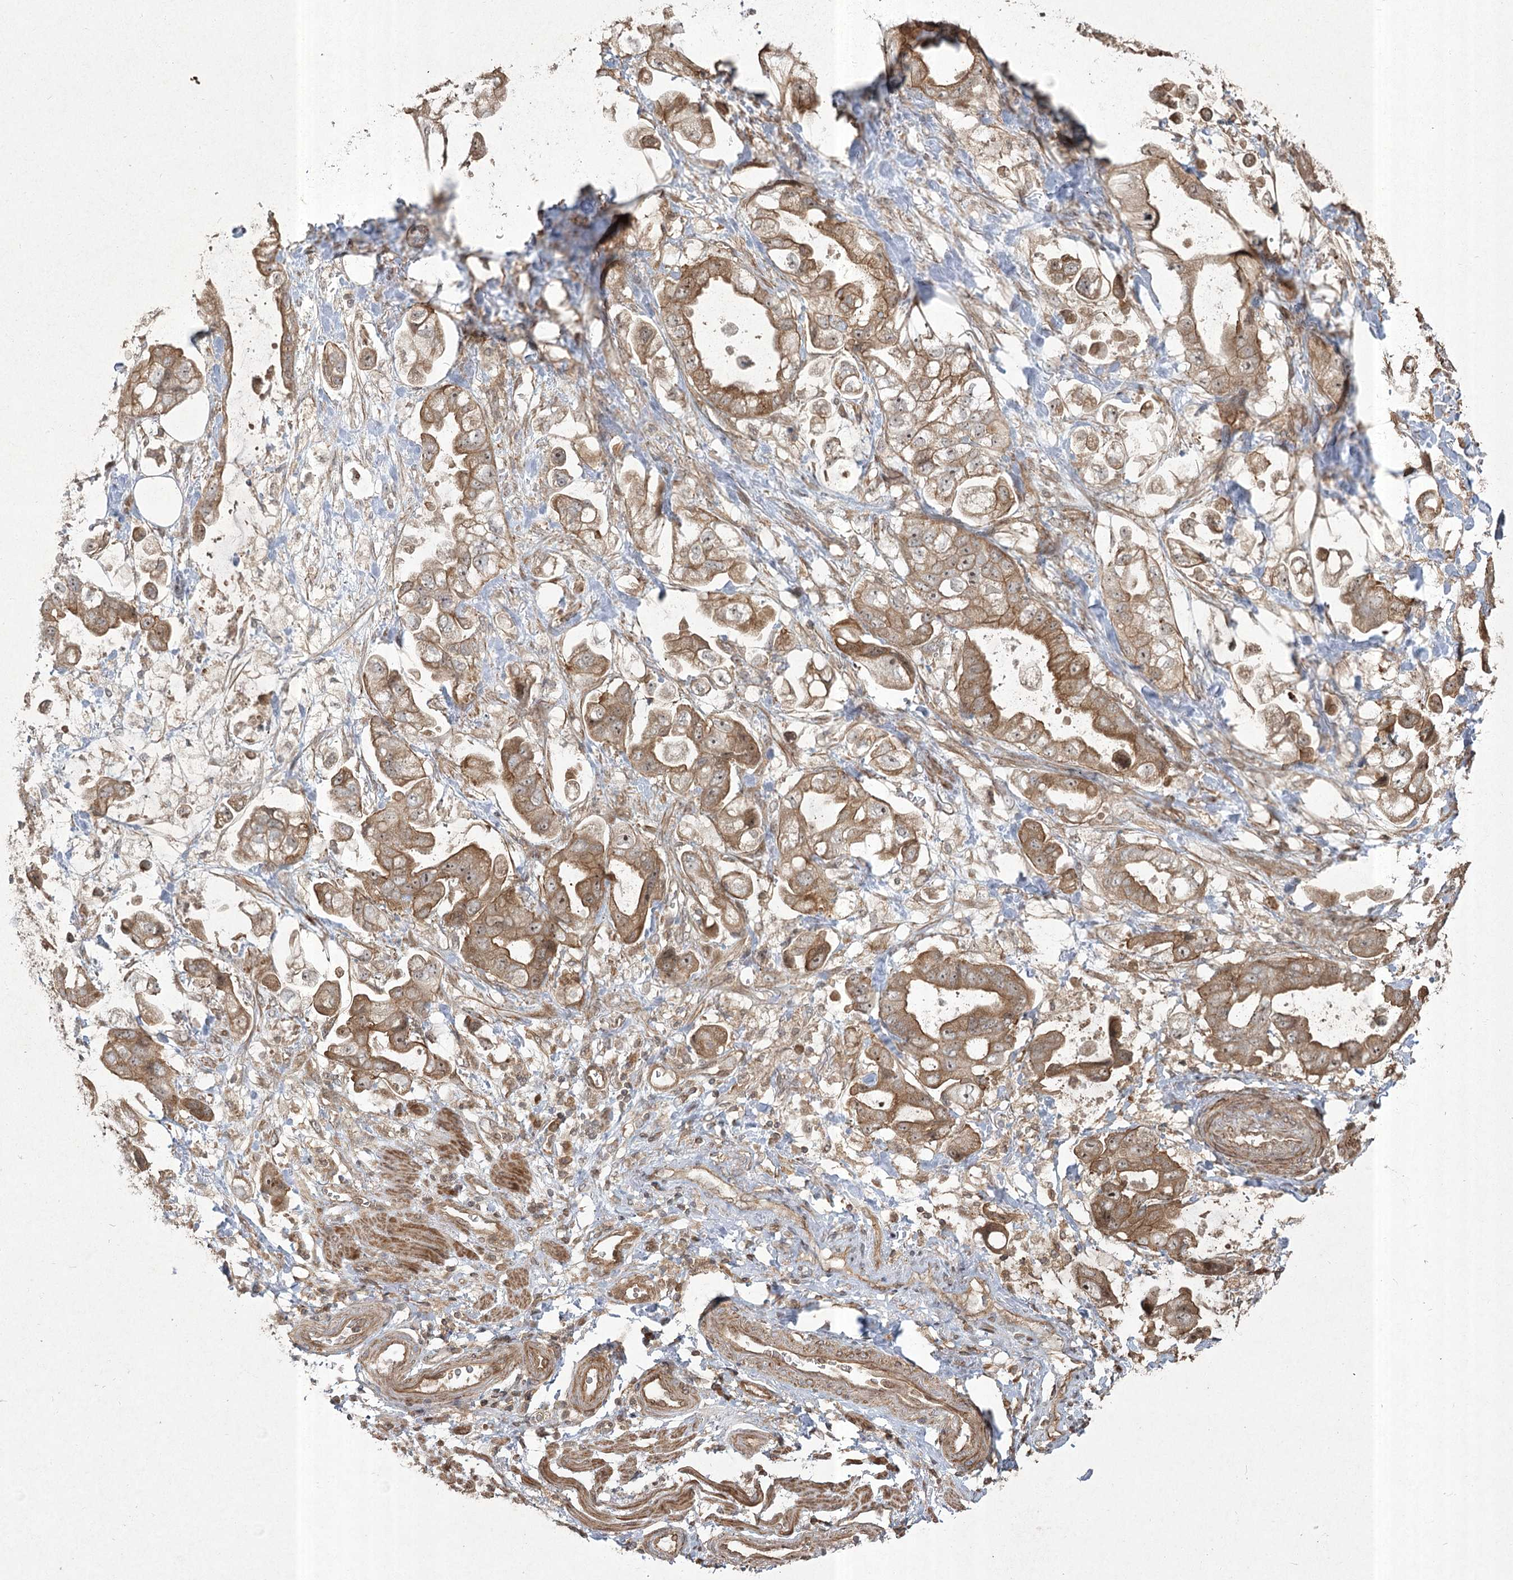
{"staining": {"intensity": "strong", "quantity": ">75%", "location": "cytoplasmic/membranous,nuclear"}, "tissue": "stomach cancer", "cell_type": "Tumor cells", "image_type": "cancer", "snomed": [{"axis": "morphology", "description": "Adenocarcinoma, NOS"}, {"axis": "topography", "description": "Stomach"}], "caption": "The histopathology image reveals immunohistochemical staining of stomach cancer. There is strong cytoplasmic/membranous and nuclear positivity is seen in about >75% of tumor cells.", "gene": "CPLANE1", "patient": {"sex": "male", "age": 62}}